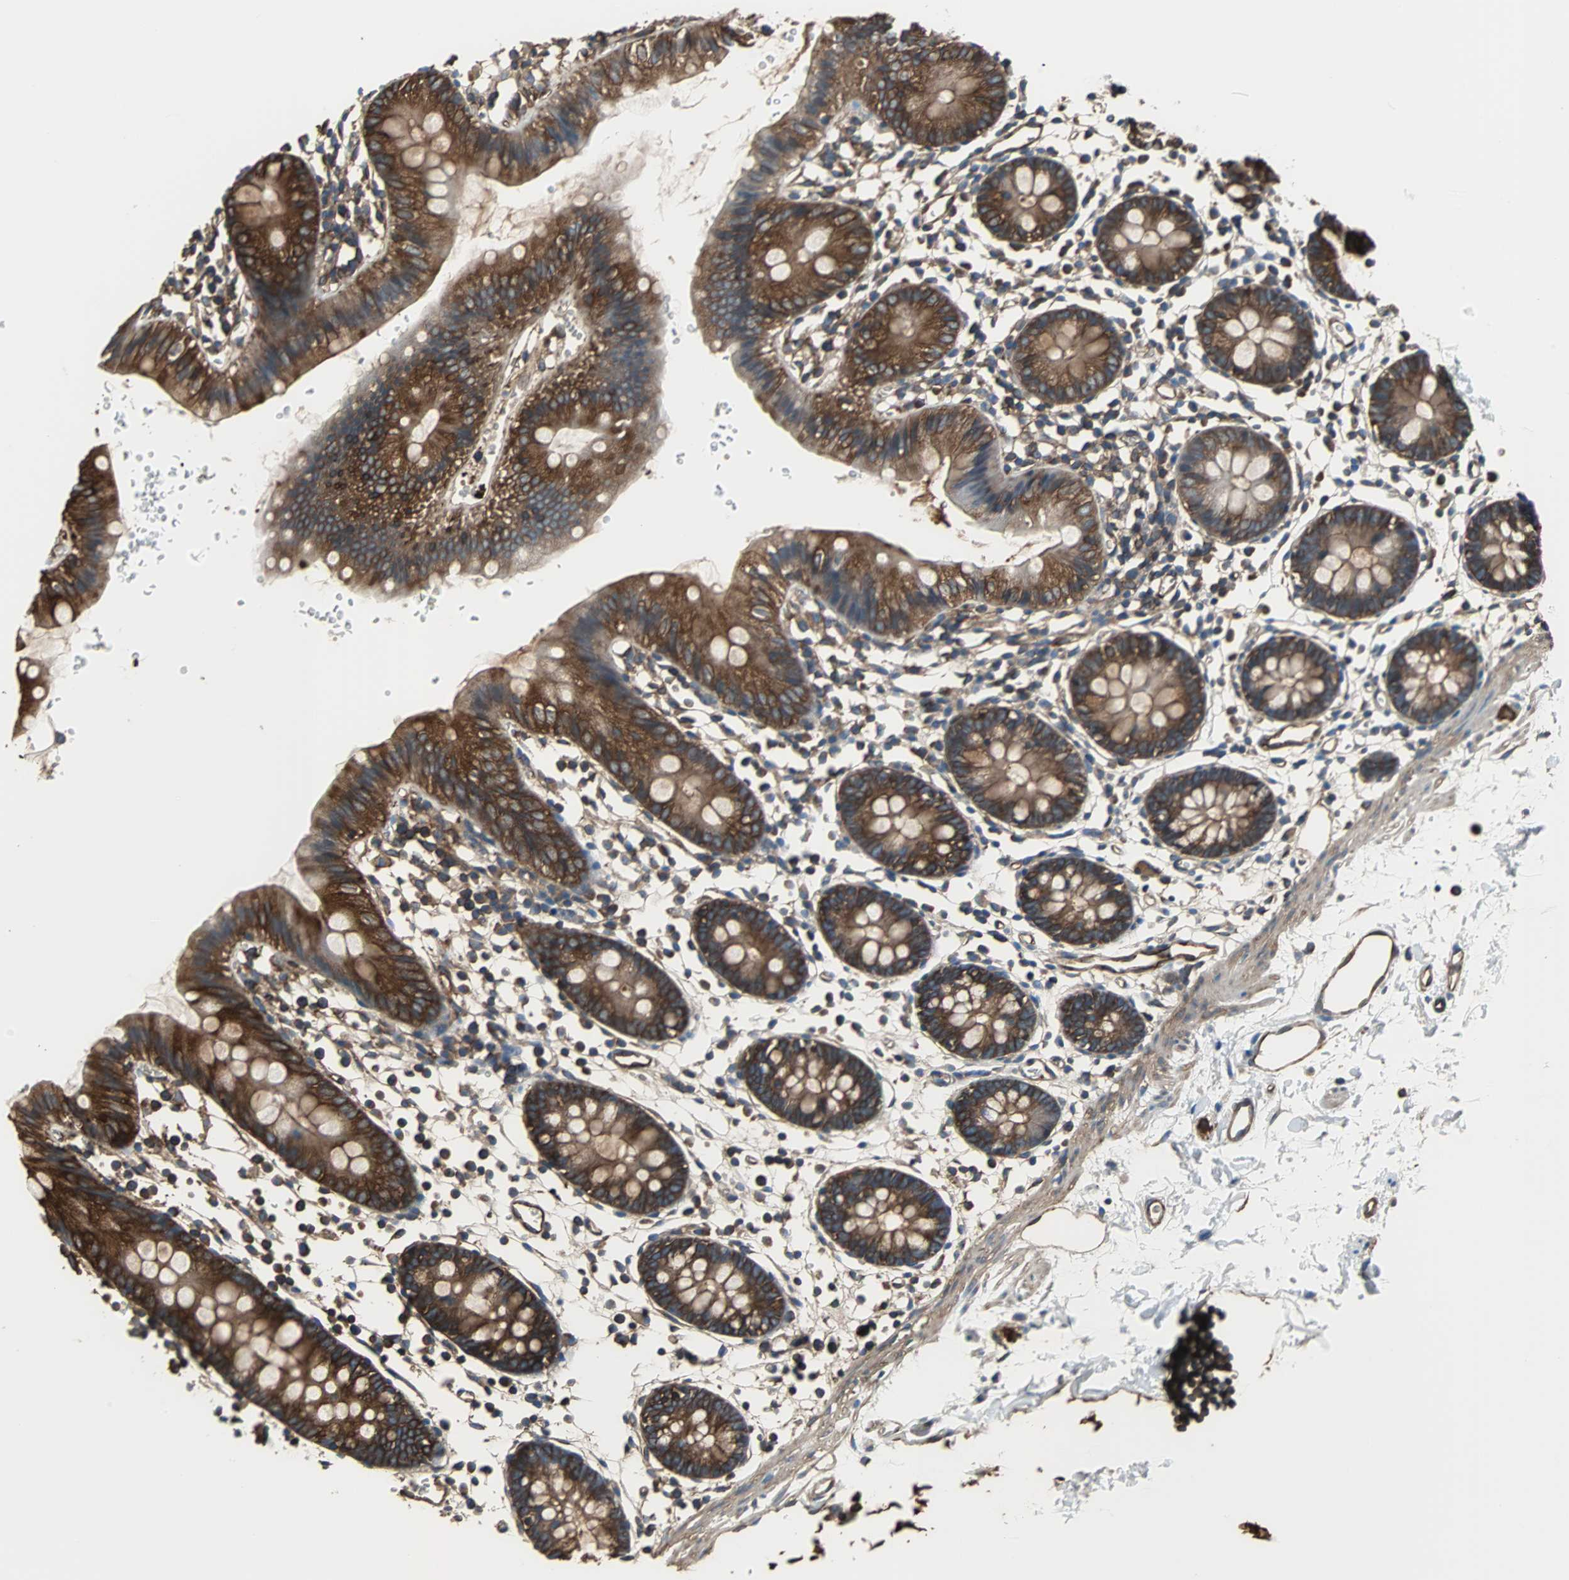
{"staining": {"intensity": "moderate", "quantity": ">75%", "location": "cytoplasmic/membranous"}, "tissue": "colon", "cell_type": "Endothelial cells", "image_type": "normal", "snomed": [{"axis": "morphology", "description": "Normal tissue, NOS"}, {"axis": "topography", "description": "Colon"}], "caption": "Brown immunohistochemical staining in normal colon demonstrates moderate cytoplasmic/membranous expression in approximately >75% of endothelial cells.", "gene": "ACTN1", "patient": {"sex": "male", "age": 14}}